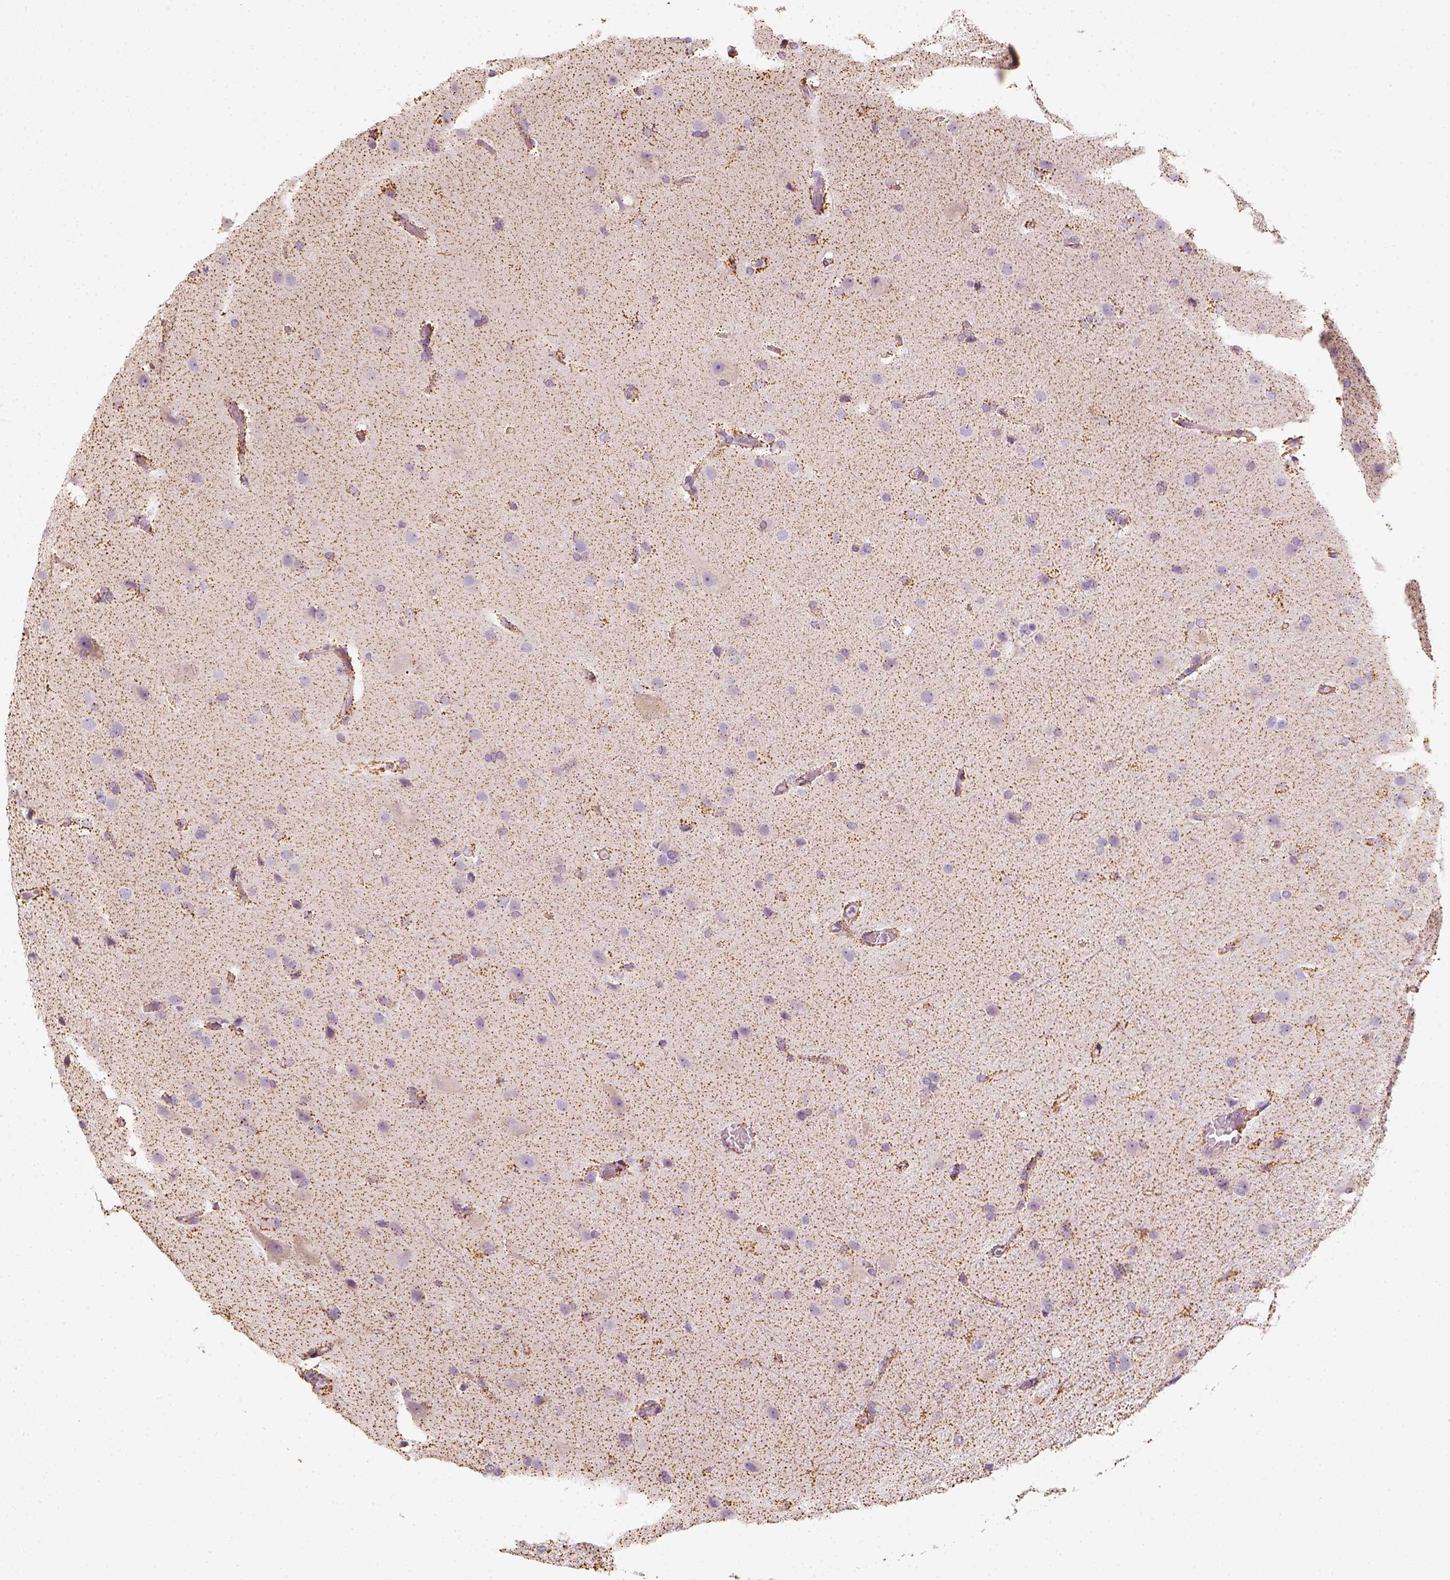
{"staining": {"intensity": "negative", "quantity": "none", "location": "none"}, "tissue": "glioma", "cell_type": "Tumor cells", "image_type": "cancer", "snomed": [{"axis": "morphology", "description": "Glioma, malignant, High grade"}, {"axis": "topography", "description": "Brain"}], "caption": "This photomicrograph is of glioma stained with IHC to label a protein in brown with the nuclei are counter-stained blue. There is no expression in tumor cells.", "gene": "LCA5", "patient": {"sex": "male", "age": 68}}